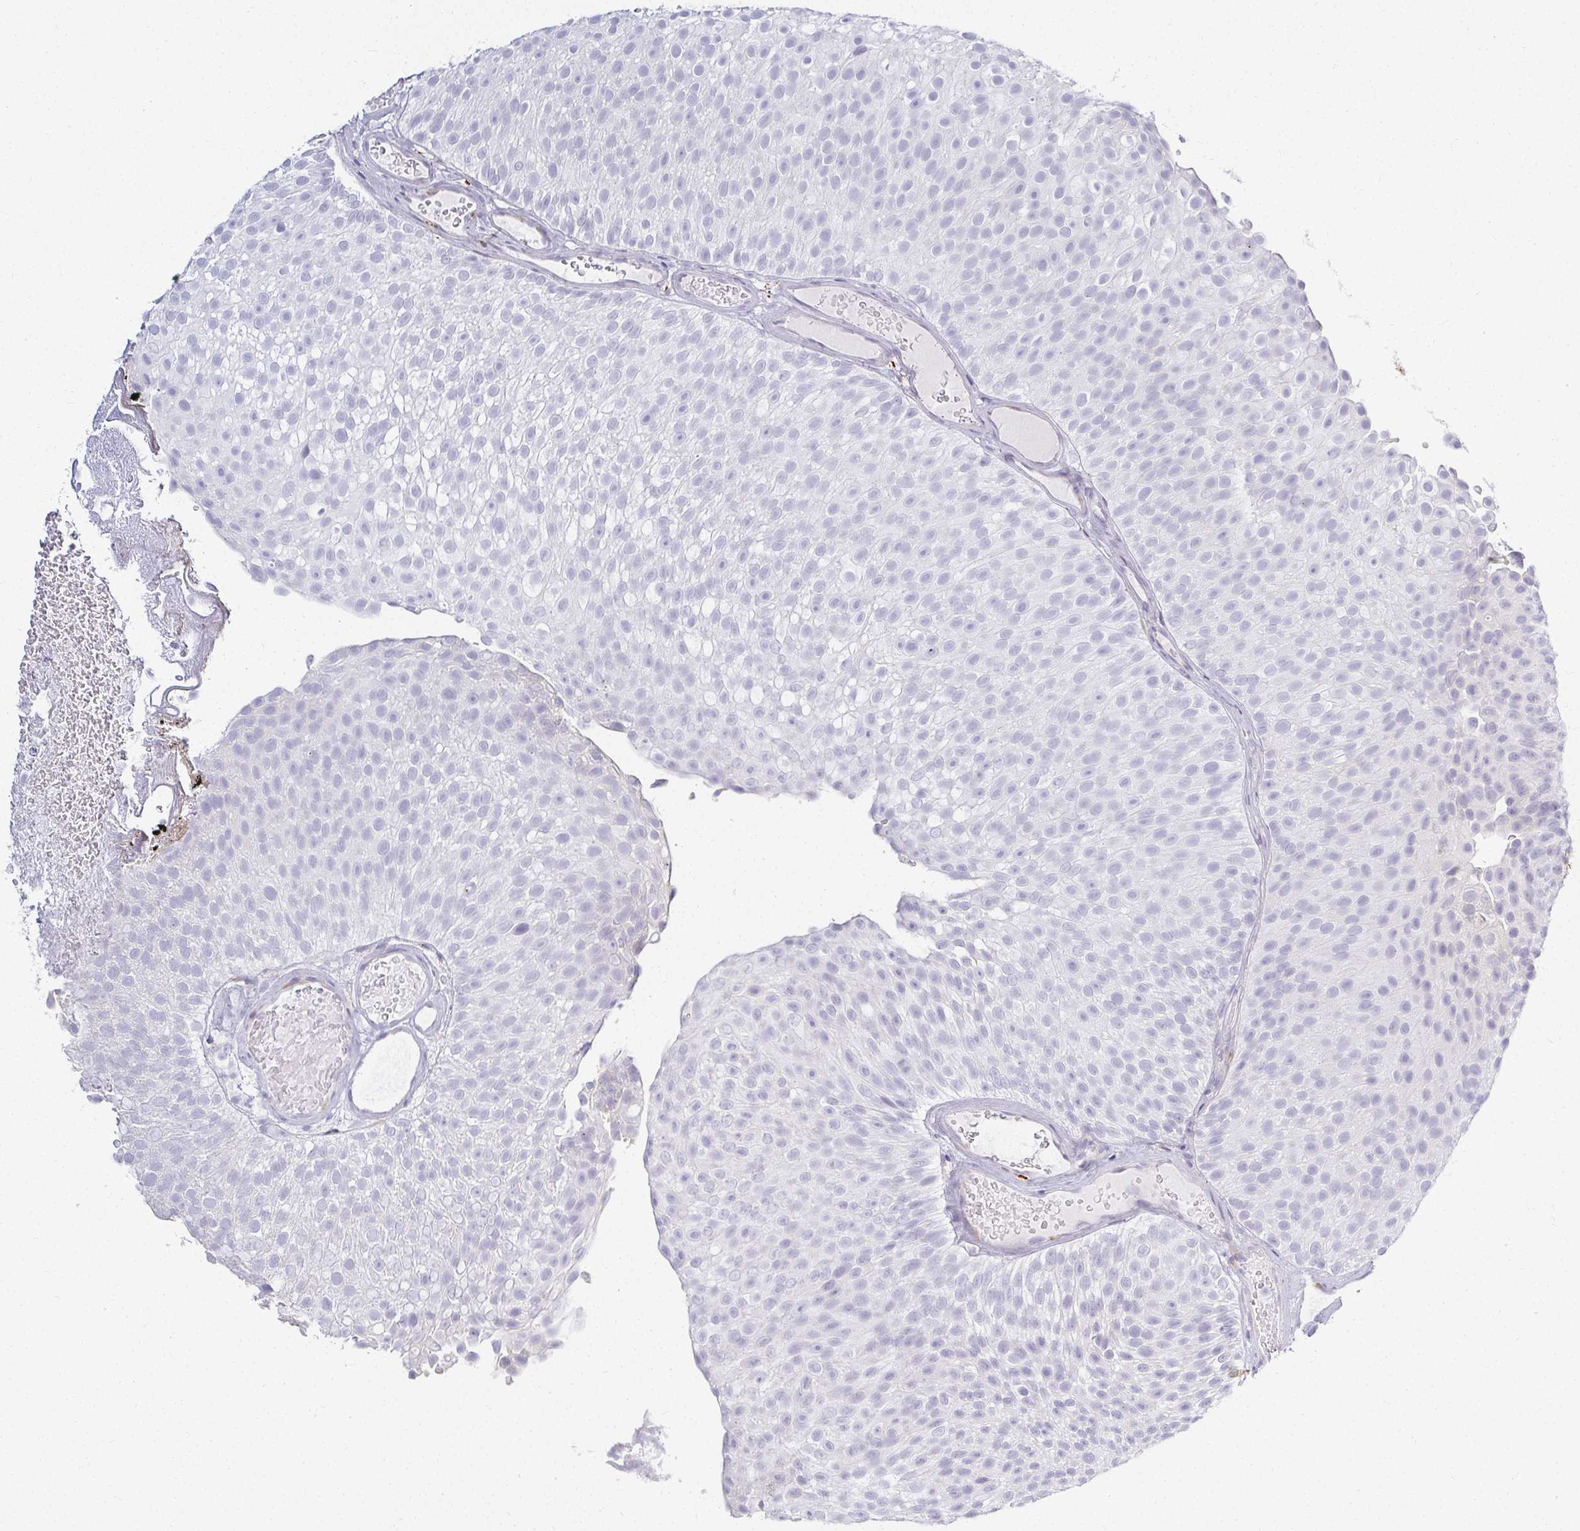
{"staining": {"intensity": "negative", "quantity": "none", "location": "none"}, "tissue": "urothelial cancer", "cell_type": "Tumor cells", "image_type": "cancer", "snomed": [{"axis": "morphology", "description": "Urothelial carcinoma, Low grade"}, {"axis": "topography", "description": "Urinary bladder"}], "caption": "IHC of urothelial cancer exhibits no positivity in tumor cells.", "gene": "ACAN", "patient": {"sex": "male", "age": 78}}